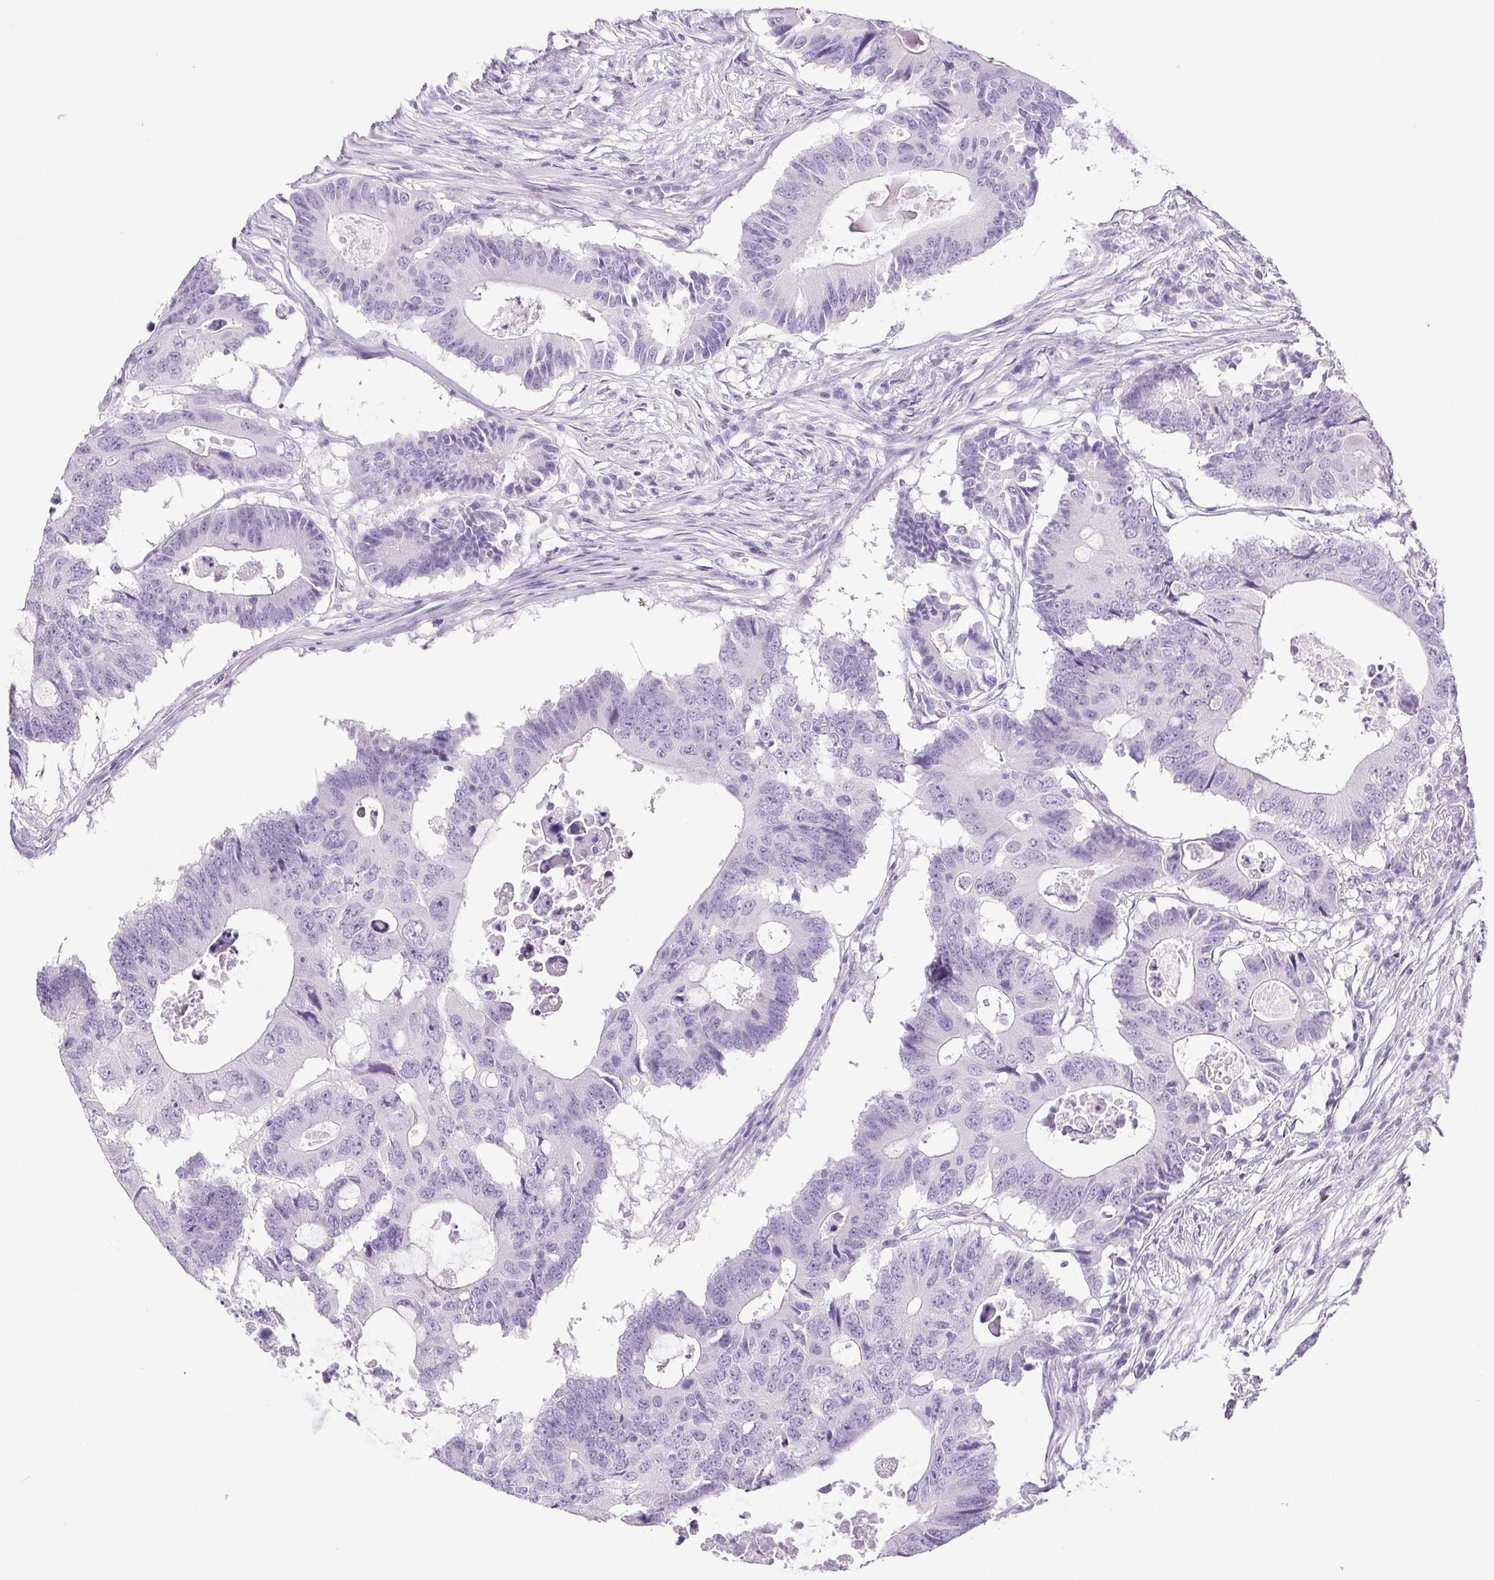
{"staining": {"intensity": "negative", "quantity": "none", "location": "none"}, "tissue": "colorectal cancer", "cell_type": "Tumor cells", "image_type": "cancer", "snomed": [{"axis": "morphology", "description": "Adenocarcinoma, NOS"}, {"axis": "topography", "description": "Colon"}], "caption": "Human colorectal adenocarcinoma stained for a protein using immunohistochemistry exhibits no expression in tumor cells.", "gene": "HLA-G", "patient": {"sex": "male", "age": 71}}